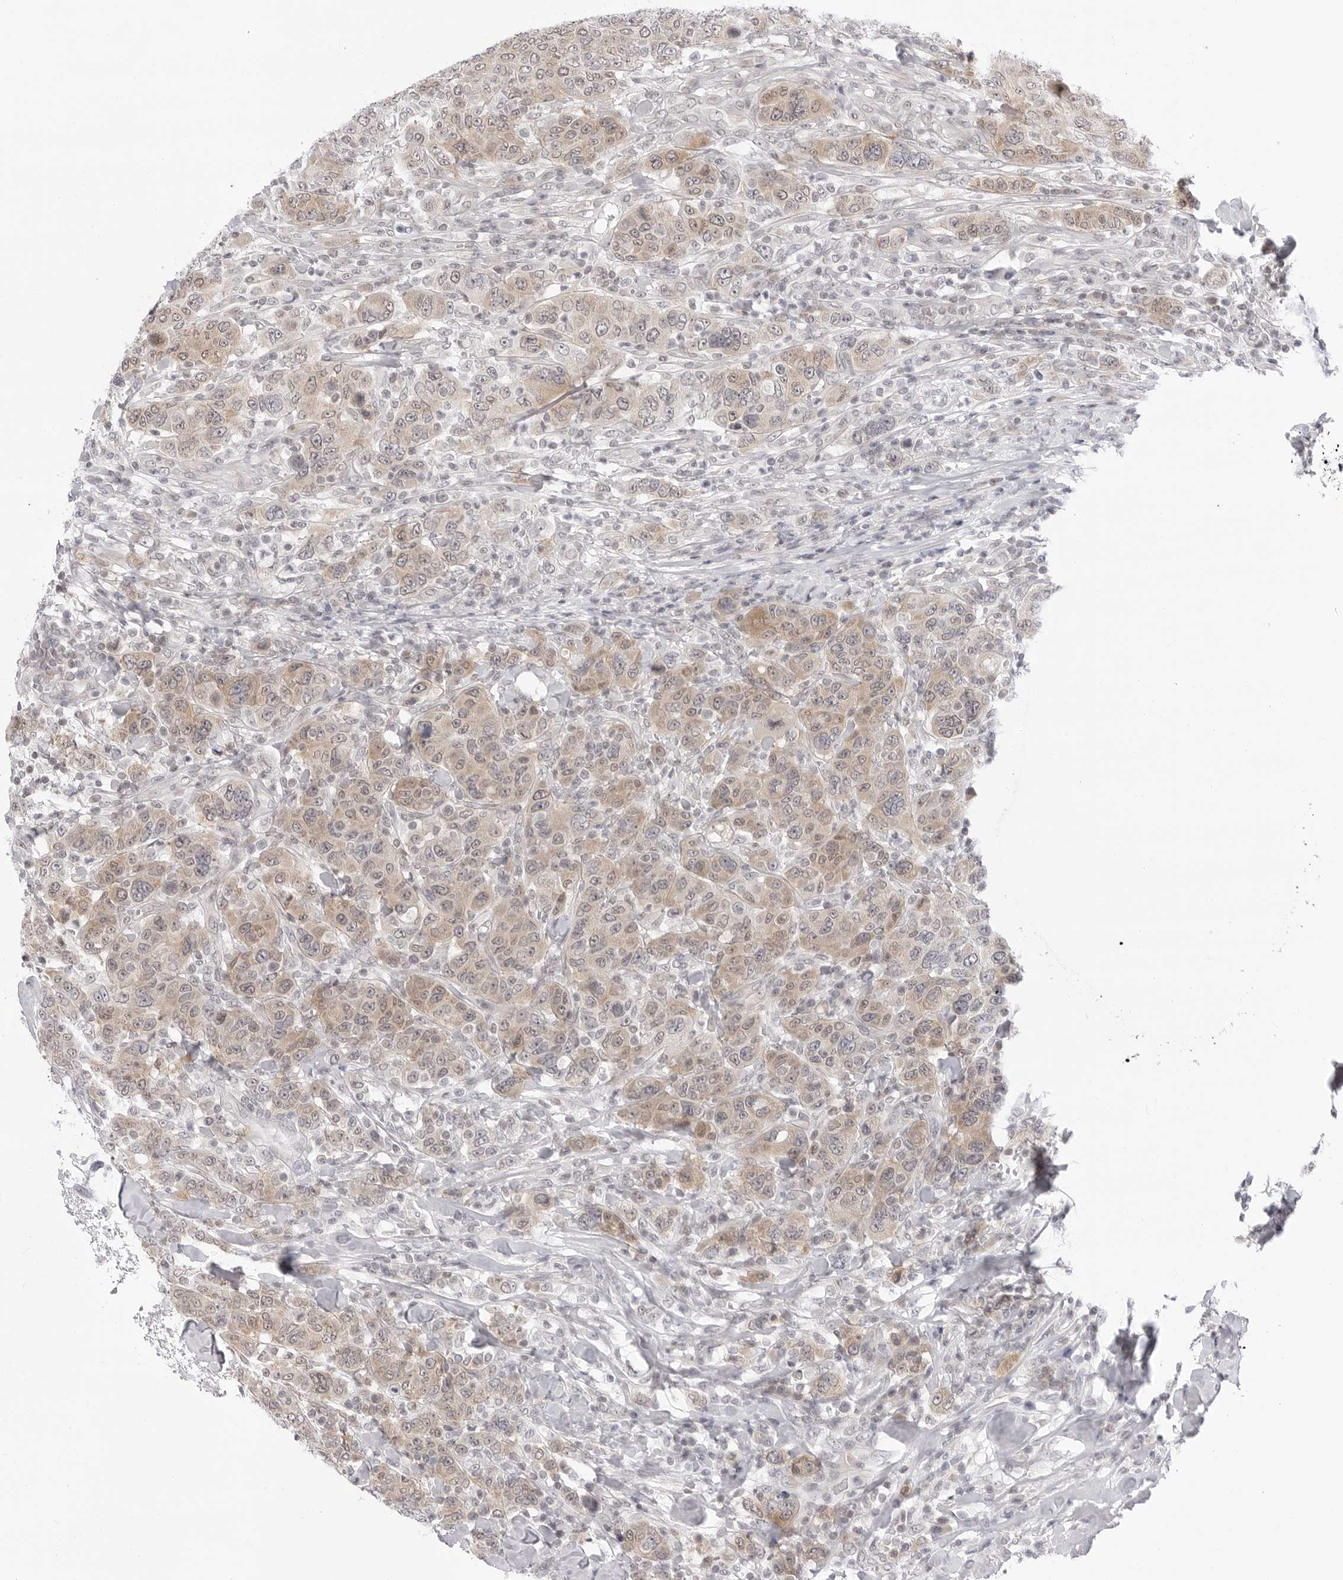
{"staining": {"intensity": "weak", "quantity": "25%-75%", "location": "cytoplasmic/membranous,nuclear"}, "tissue": "breast cancer", "cell_type": "Tumor cells", "image_type": "cancer", "snomed": [{"axis": "morphology", "description": "Duct carcinoma"}, {"axis": "topography", "description": "Breast"}], "caption": "DAB (3,3'-diaminobenzidine) immunohistochemical staining of human breast cancer exhibits weak cytoplasmic/membranous and nuclear protein staining in about 25%-75% of tumor cells.", "gene": "PPP2R5C", "patient": {"sex": "female", "age": 37}}